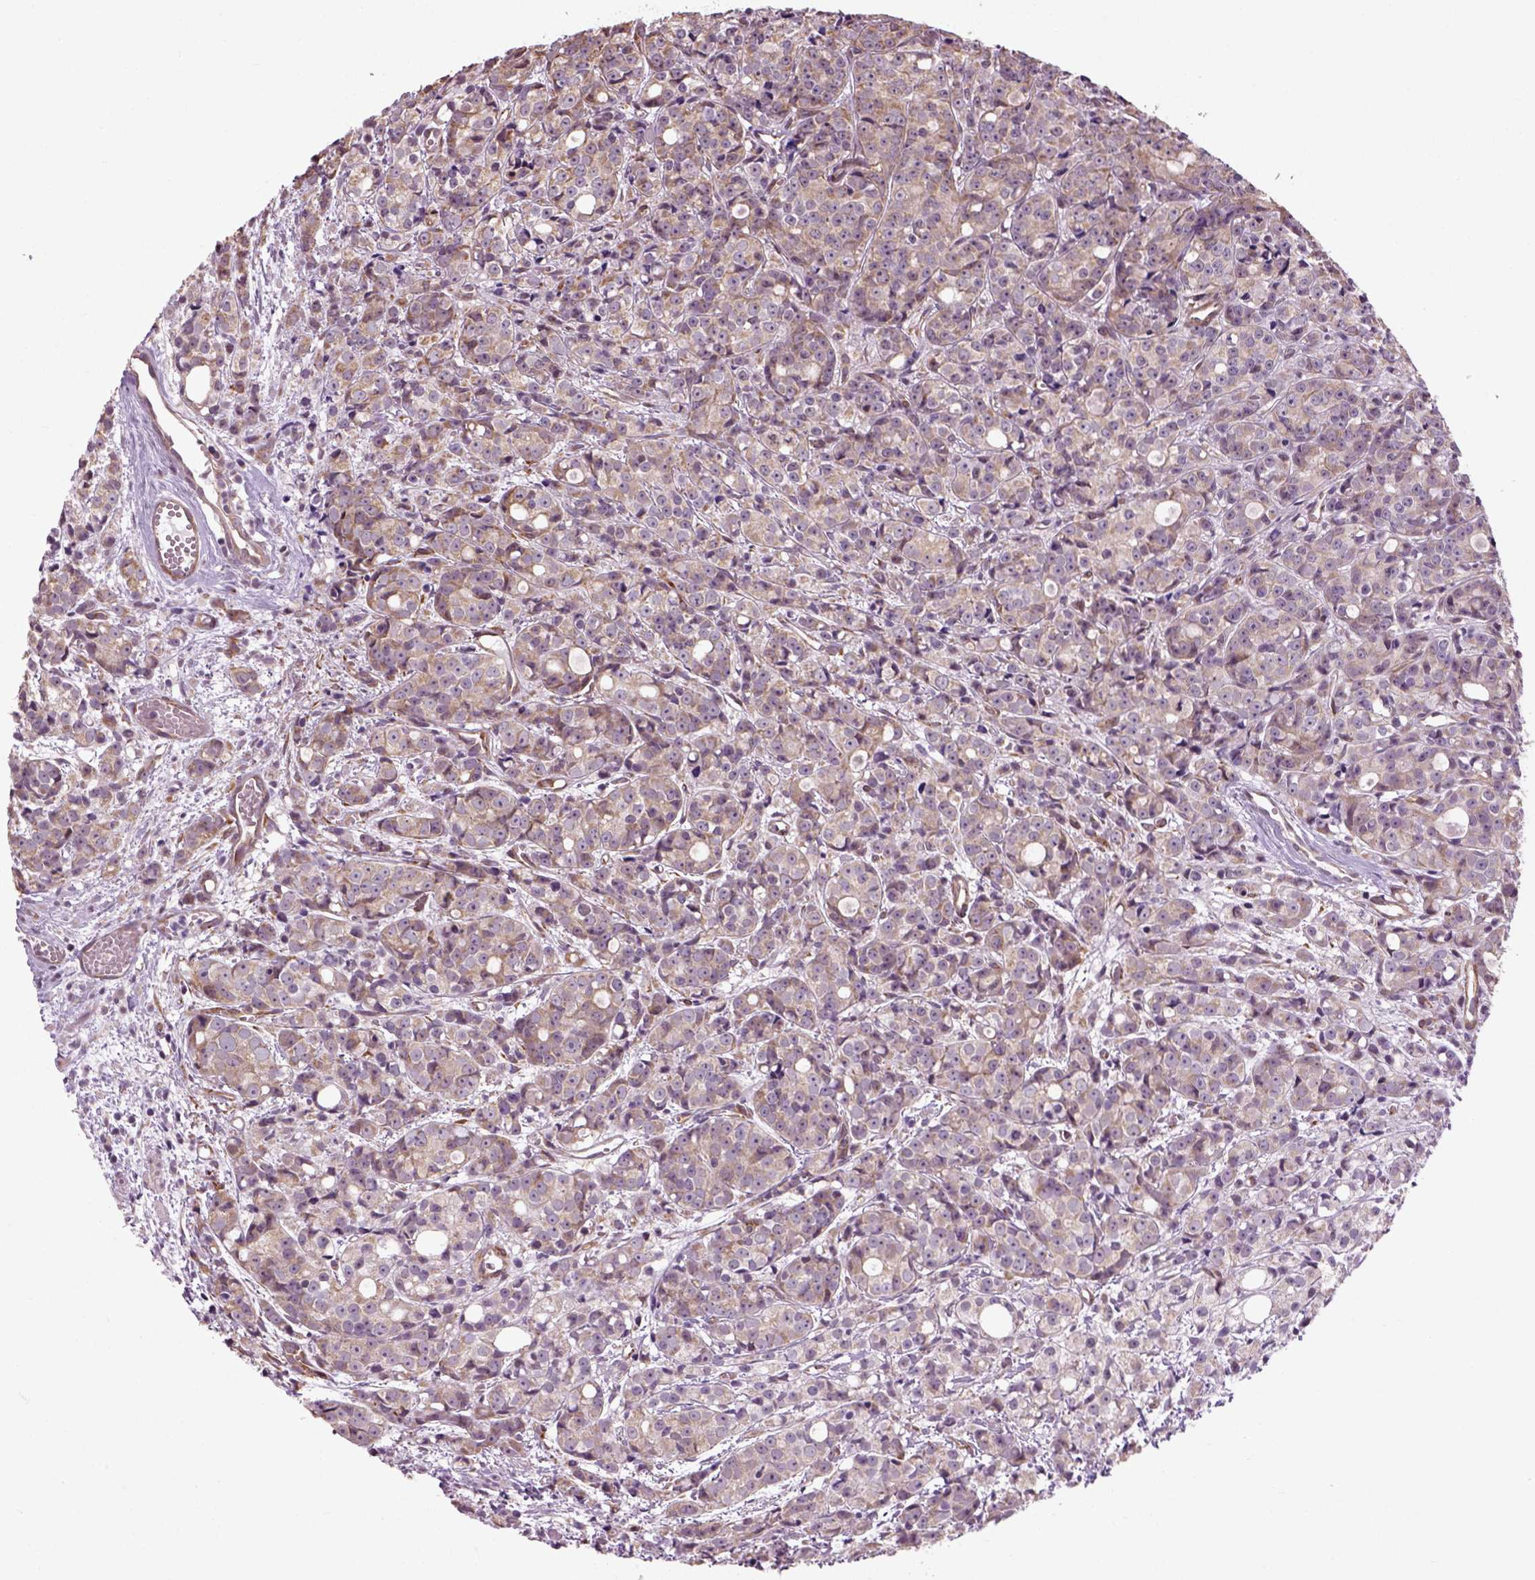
{"staining": {"intensity": "weak", "quantity": ">75%", "location": "cytoplasmic/membranous"}, "tissue": "prostate cancer", "cell_type": "Tumor cells", "image_type": "cancer", "snomed": [{"axis": "morphology", "description": "Adenocarcinoma, Medium grade"}, {"axis": "topography", "description": "Prostate"}], "caption": "IHC (DAB (3,3'-diaminobenzidine)) staining of adenocarcinoma (medium-grade) (prostate) shows weak cytoplasmic/membranous protein positivity in about >75% of tumor cells.", "gene": "XK", "patient": {"sex": "male", "age": 74}}